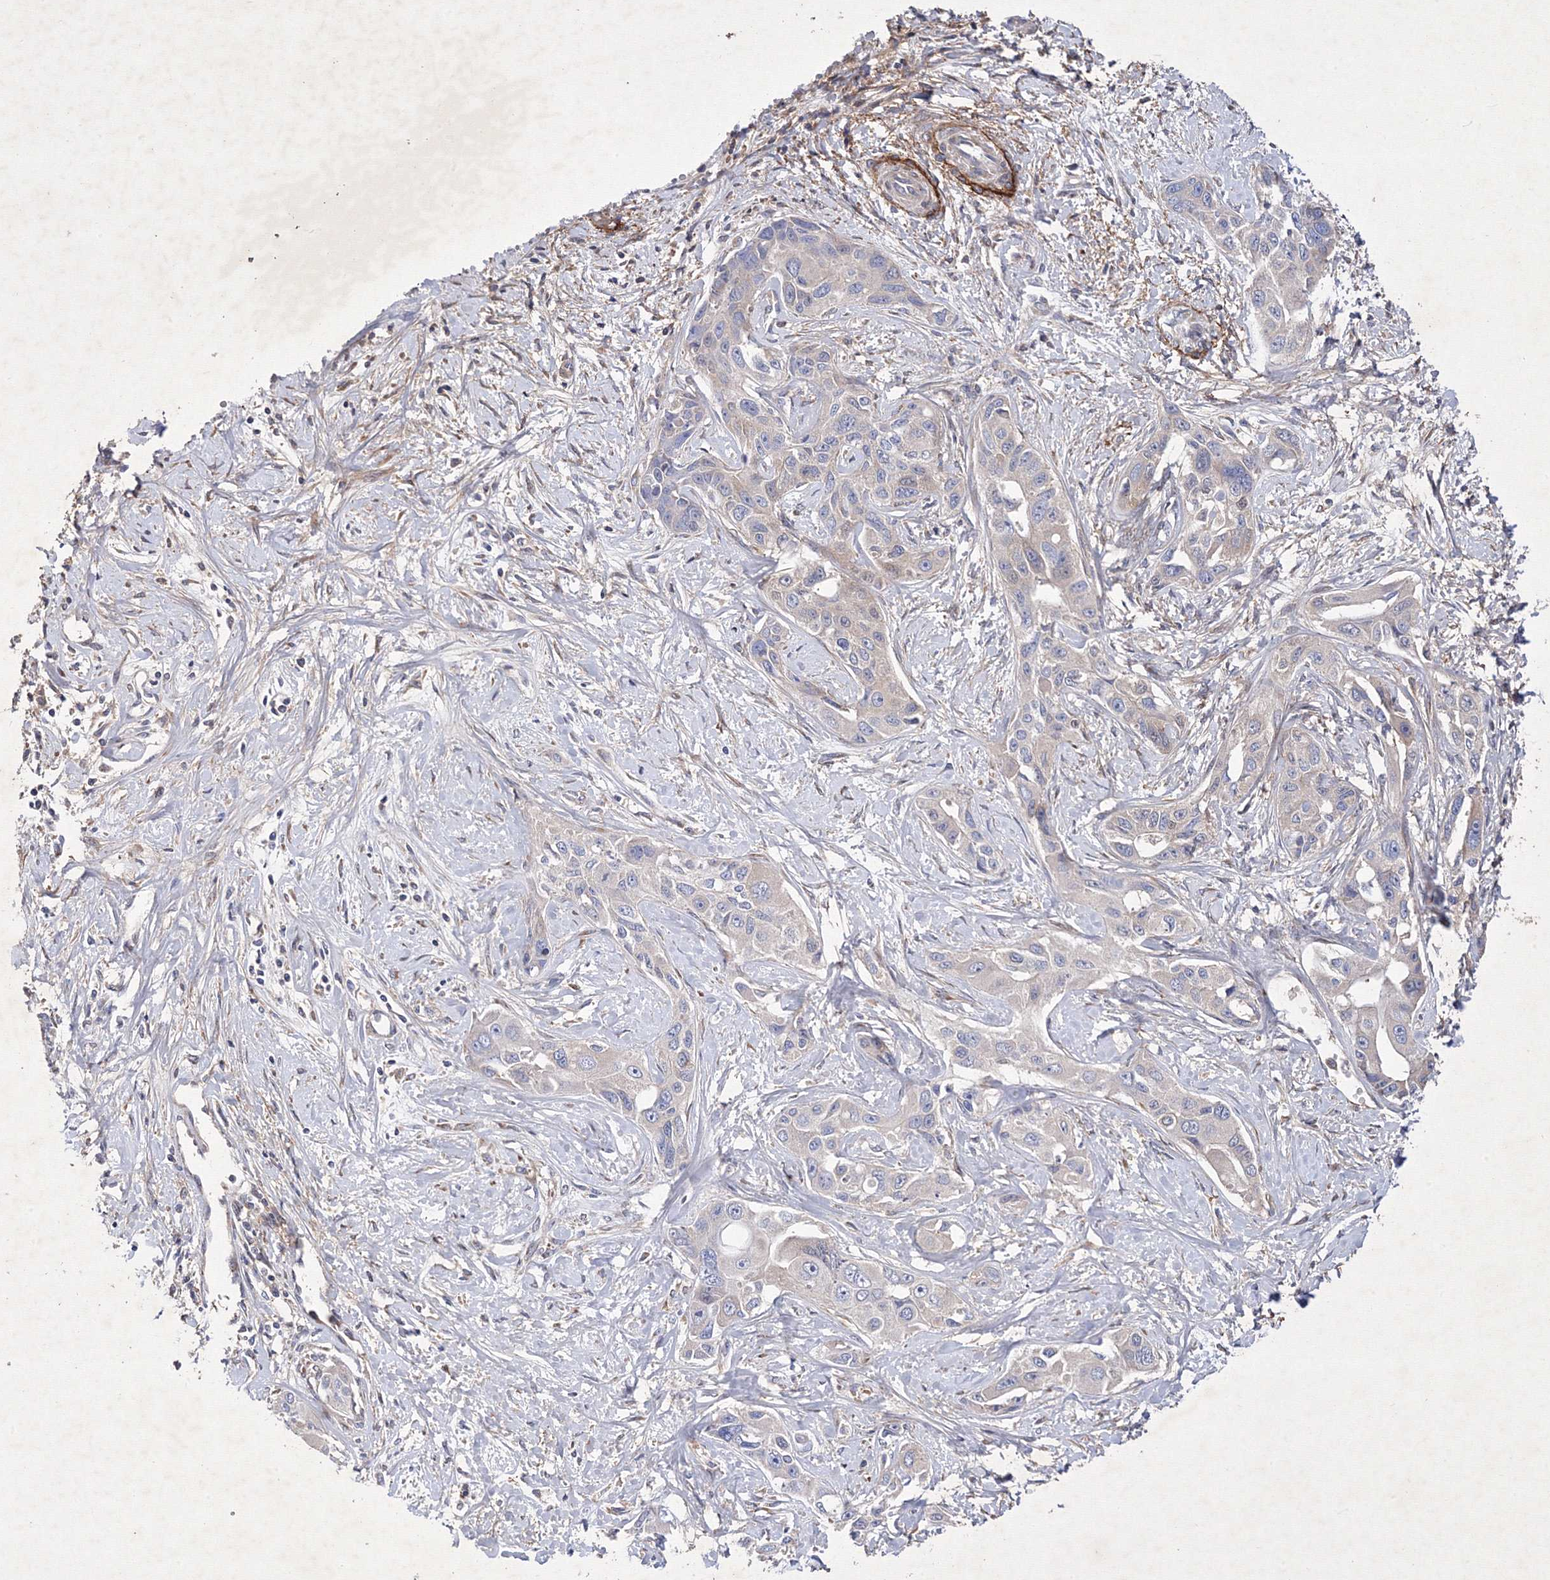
{"staining": {"intensity": "negative", "quantity": "none", "location": "none"}, "tissue": "liver cancer", "cell_type": "Tumor cells", "image_type": "cancer", "snomed": [{"axis": "morphology", "description": "Cholangiocarcinoma"}, {"axis": "topography", "description": "Liver"}], "caption": "There is no significant expression in tumor cells of liver cancer. (DAB (3,3'-diaminobenzidine) immunohistochemistry, high magnification).", "gene": "SNX18", "patient": {"sex": "male", "age": 59}}